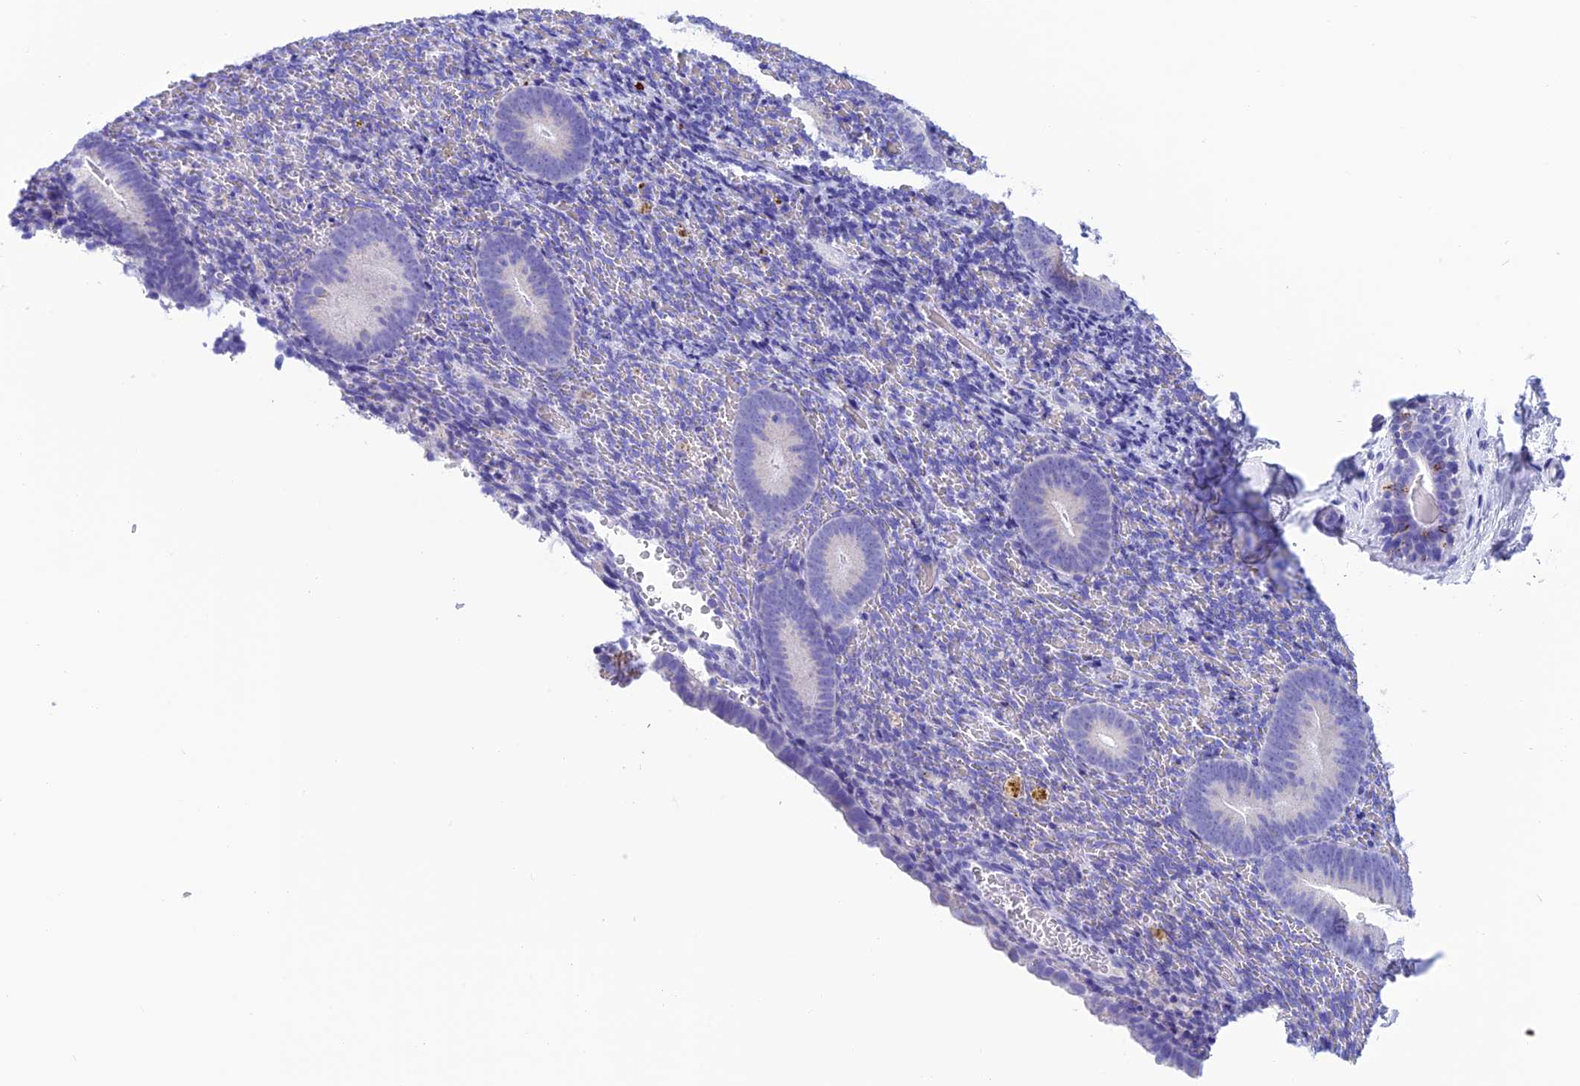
{"staining": {"intensity": "negative", "quantity": "none", "location": "none"}, "tissue": "endometrium", "cell_type": "Cells in endometrial stroma", "image_type": "normal", "snomed": [{"axis": "morphology", "description": "Normal tissue, NOS"}, {"axis": "topography", "description": "Endometrium"}], "caption": "This is an IHC micrograph of unremarkable endometrium. There is no staining in cells in endometrial stroma.", "gene": "NXPE4", "patient": {"sex": "female", "age": 51}}